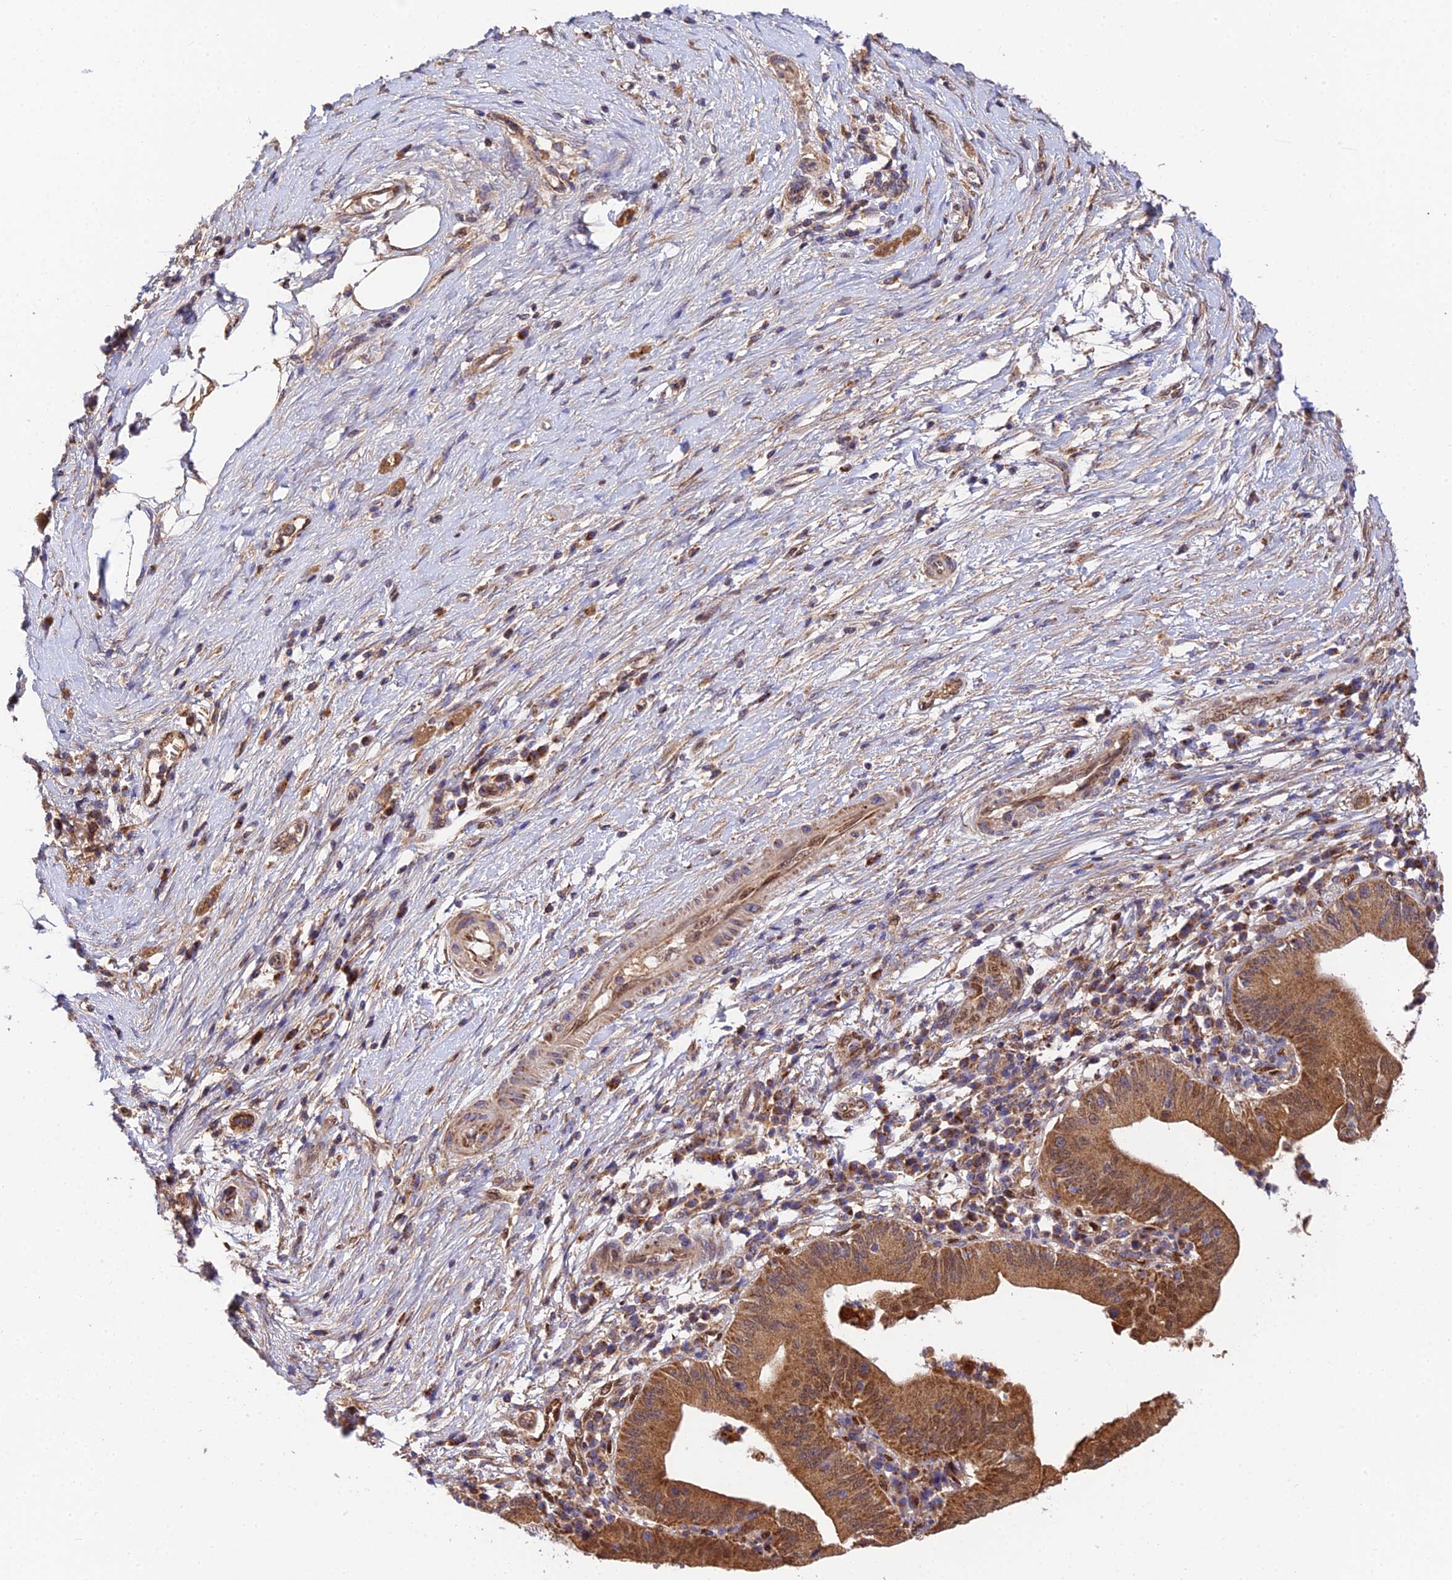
{"staining": {"intensity": "strong", "quantity": ">75%", "location": "cytoplasmic/membranous,nuclear"}, "tissue": "pancreatic cancer", "cell_type": "Tumor cells", "image_type": "cancer", "snomed": [{"axis": "morphology", "description": "Adenocarcinoma, NOS"}, {"axis": "topography", "description": "Pancreas"}], "caption": "The micrograph shows staining of adenocarcinoma (pancreatic), revealing strong cytoplasmic/membranous and nuclear protein expression (brown color) within tumor cells. The protein of interest is stained brown, and the nuclei are stained in blue (DAB IHC with brightfield microscopy, high magnification).", "gene": "PODNL1", "patient": {"sex": "male", "age": 68}}